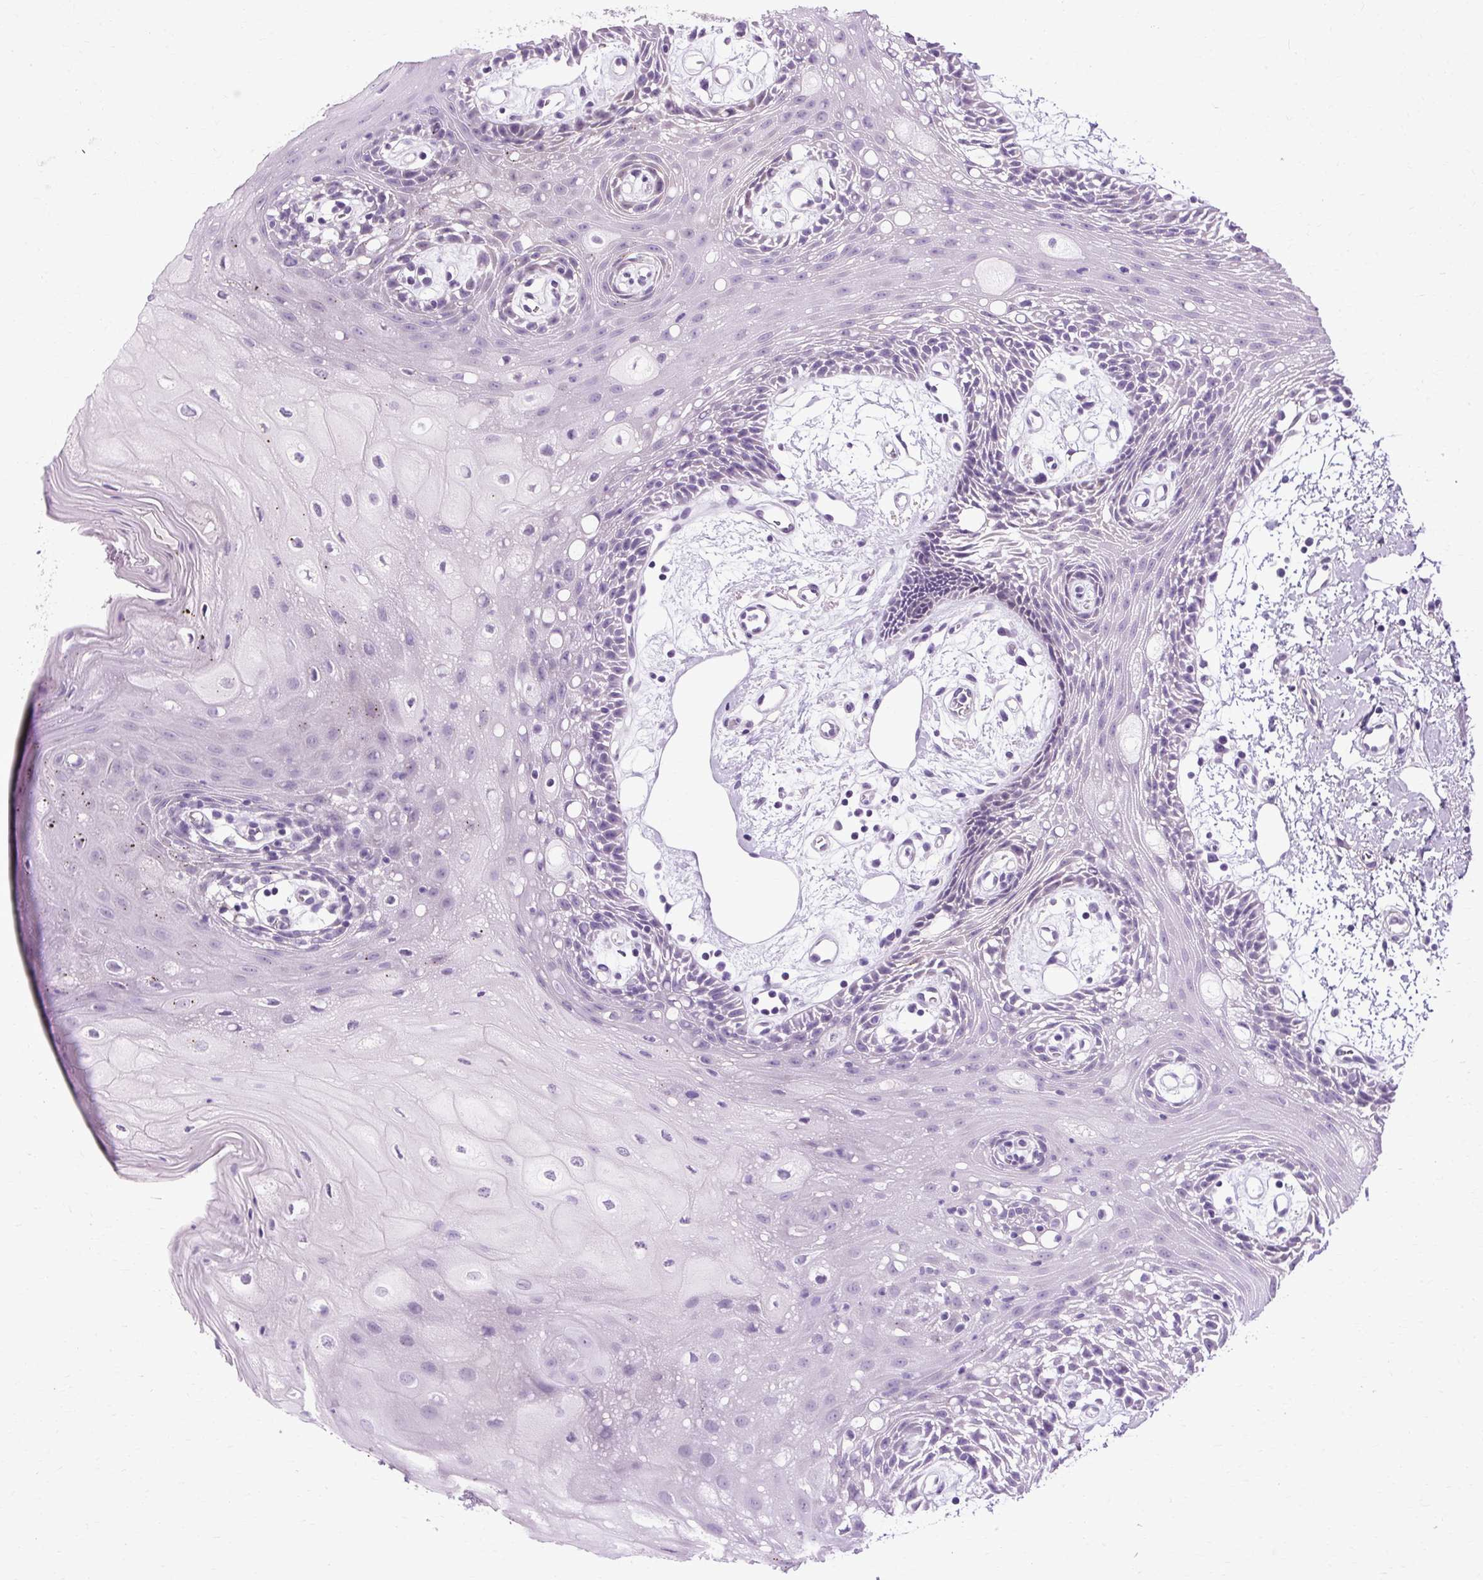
{"staining": {"intensity": "moderate", "quantity": "<25%", "location": "cytoplasmic/membranous"}, "tissue": "oral mucosa", "cell_type": "Squamous epithelial cells", "image_type": "normal", "snomed": [{"axis": "morphology", "description": "Normal tissue, NOS"}, {"axis": "topography", "description": "Oral tissue"}], "caption": "DAB immunohistochemical staining of benign oral mucosa reveals moderate cytoplasmic/membranous protein positivity in about <25% of squamous epithelial cells.", "gene": "B3GNT4", "patient": {"sex": "female", "age": 59}}